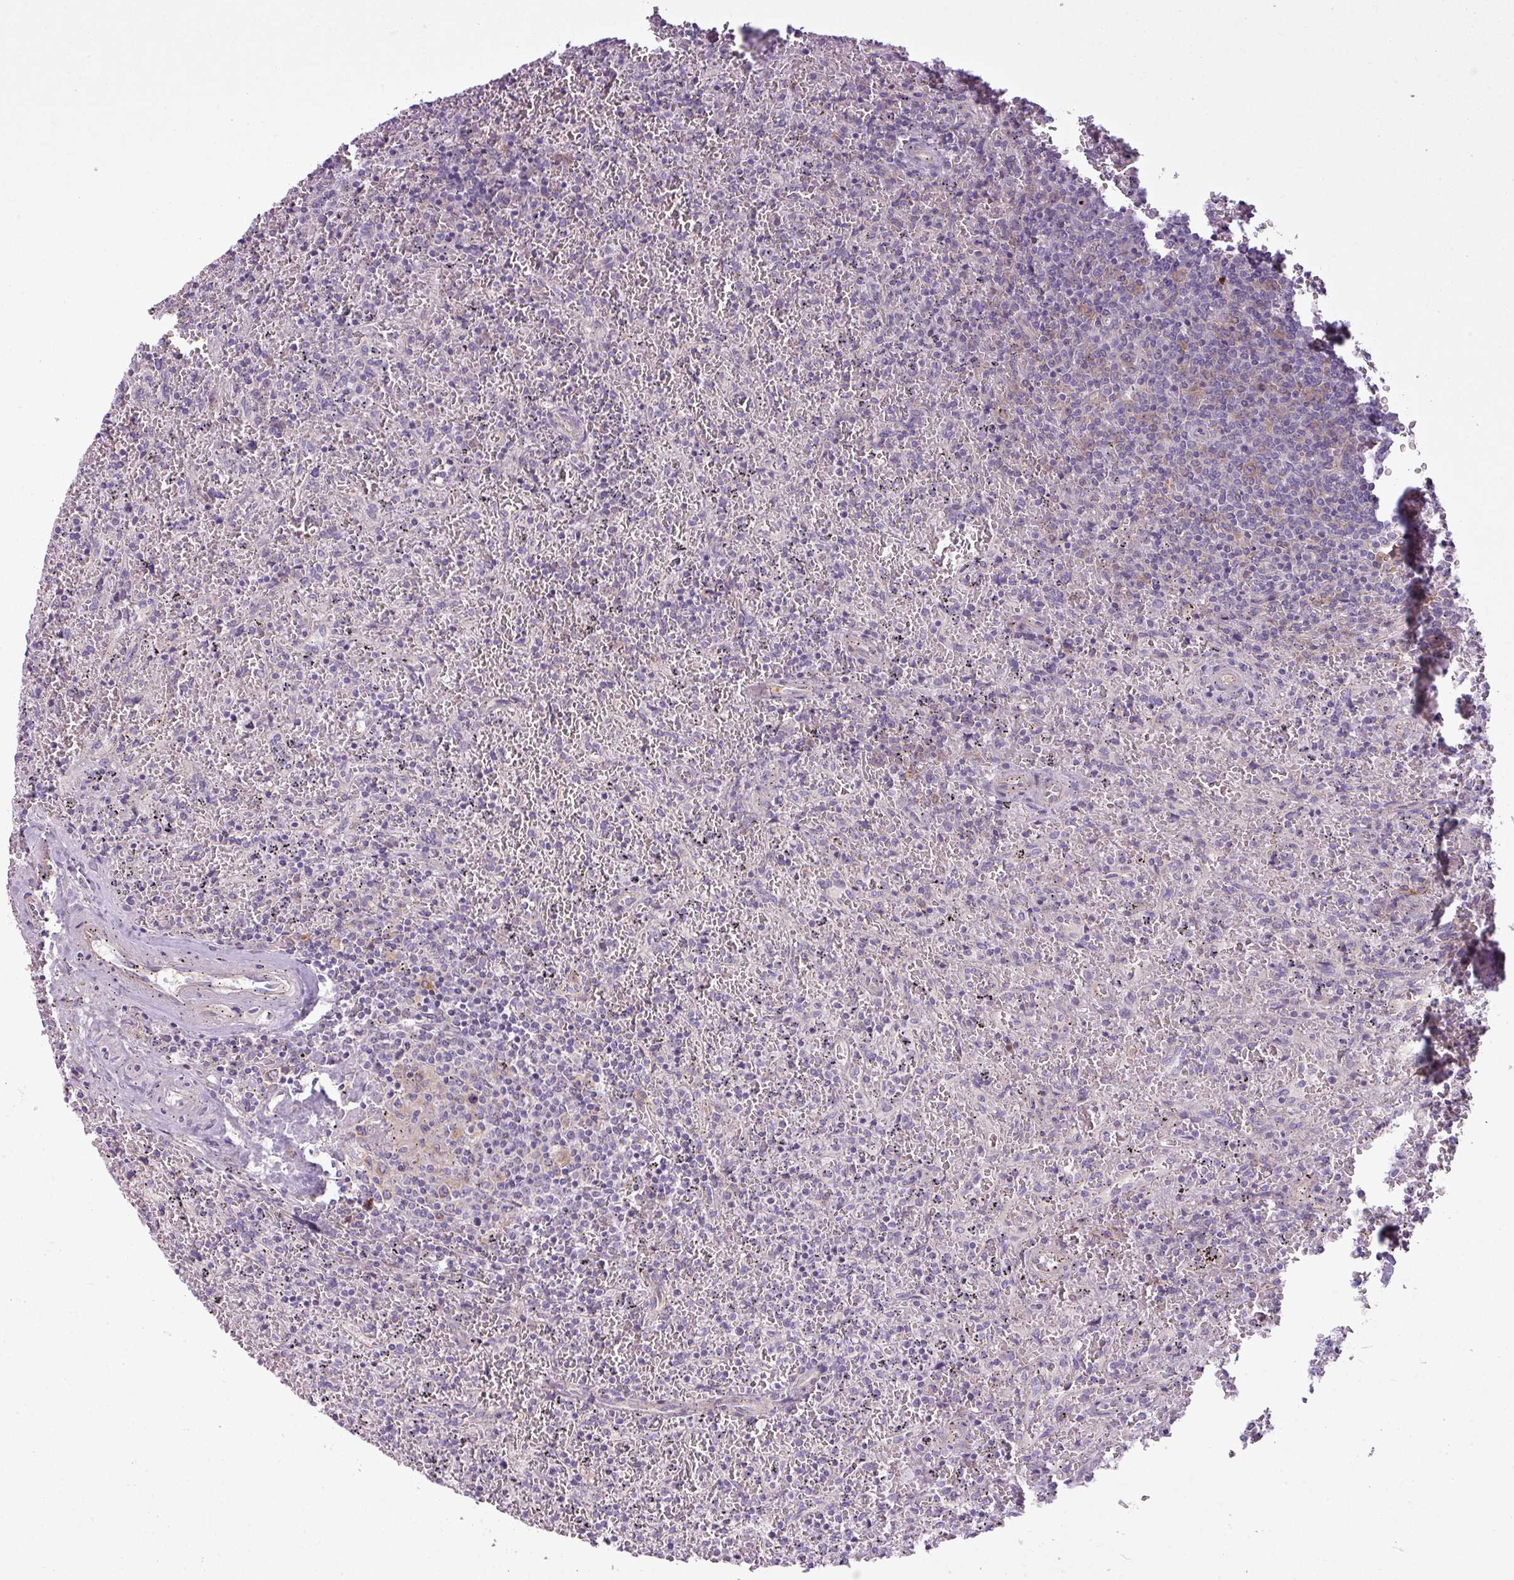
{"staining": {"intensity": "weak", "quantity": "<25%", "location": "cytoplasmic/membranous"}, "tissue": "lymphoma", "cell_type": "Tumor cells", "image_type": "cancer", "snomed": [{"axis": "morphology", "description": "Malignant lymphoma, non-Hodgkin's type, Low grade"}, {"axis": "topography", "description": "Spleen"}], "caption": "This image is of low-grade malignant lymphoma, non-Hodgkin's type stained with immunohistochemistry (IHC) to label a protein in brown with the nuclei are counter-stained blue. There is no expression in tumor cells.", "gene": "CAMK2B", "patient": {"sex": "female", "age": 64}}